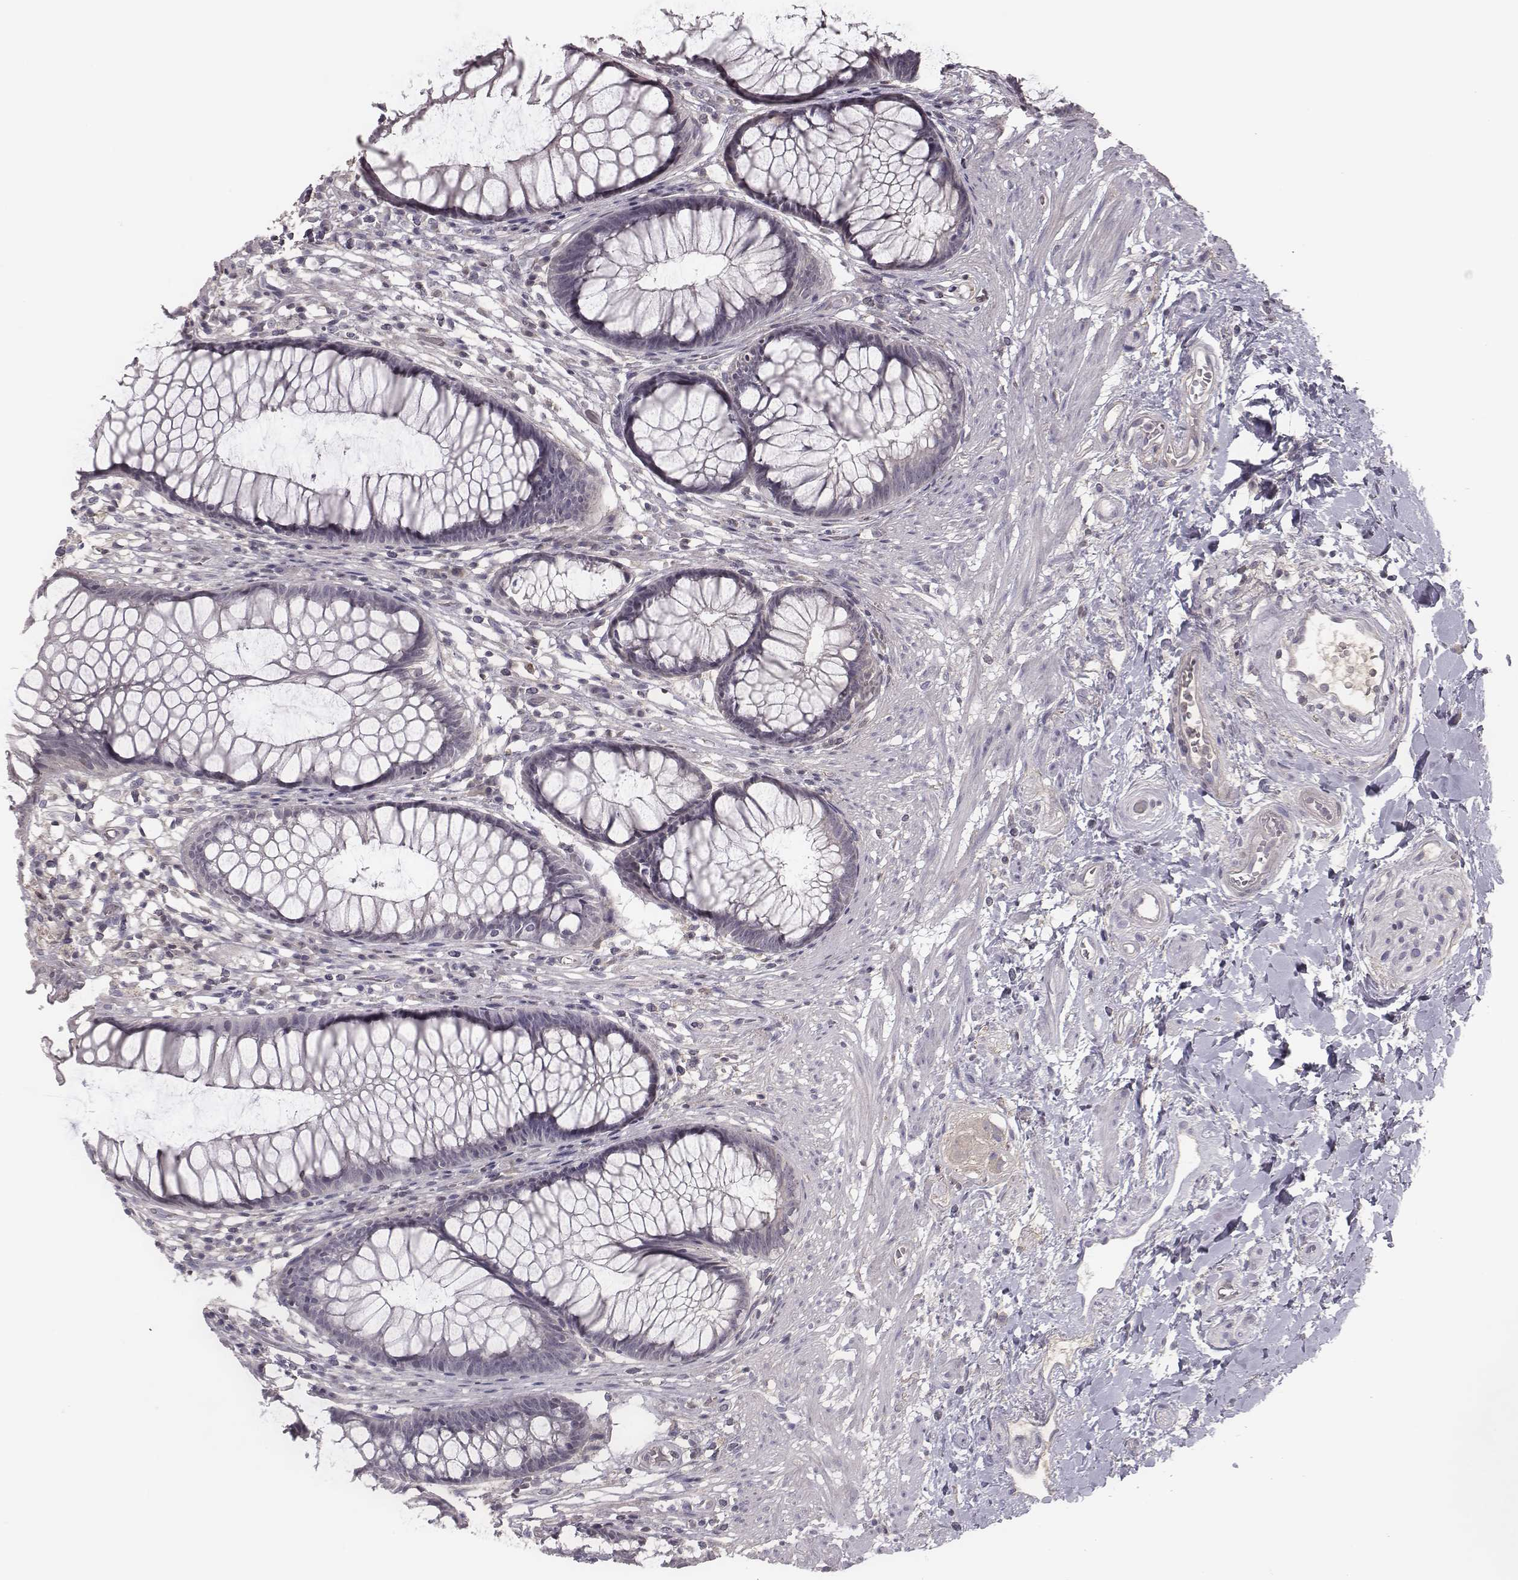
{"staining": {"intensity": "negative", "quantity": "none", "location": "none"}, "tissue": "rectum", "cell_type": "Glandular cells", "image_type": "normal", "snomed": [{"axis": "morphology", "description": "Normal tissue, NOS"}, {"axis": "topography", "description": "Smooth muscle"}, {"axis": "topography", "description": "Rectum"}], "caption": "A photomicrograph of human rectum is negative for staining in glandular cells. Brightfield microscopy of IHC stained with DAB (3,3'-diaminobenzidine) (brown) and hematoxylin (blue), captured at high magnification.", "gene": "TLX3", "patient": {"sex": "male", "age": 53}}